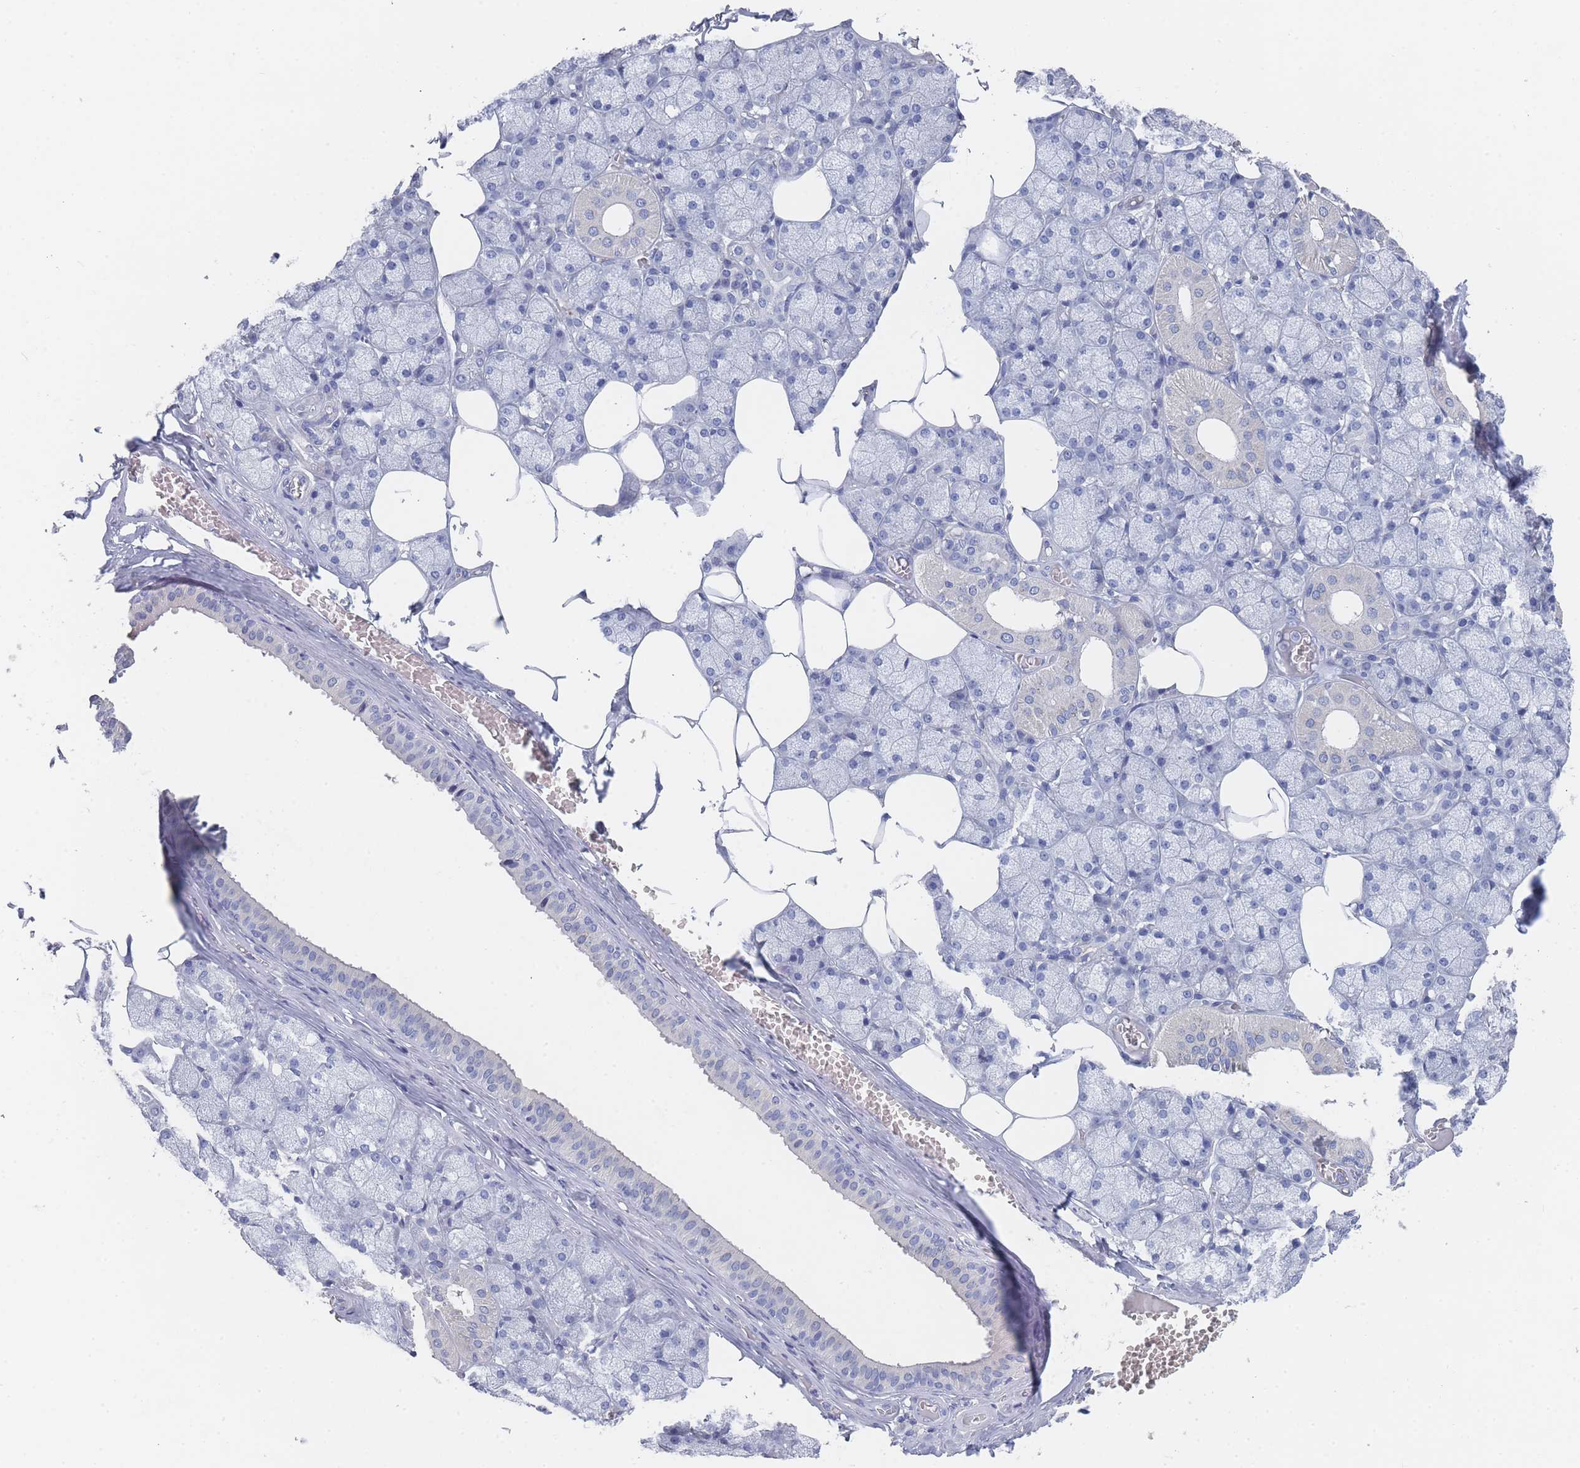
{"staining": {"intensity": "negative", "quantity": "none", "location": "none"}, "tissue": "salivary gland", "cell_type": "Glandular cells", "image_type": "normal", "snomed": [{"axis": "morphology", "description": "Normal tissue, NOS"}, {"axis": "topography", "description": "Salivary gland"}], "caption": "DAB (3,3'-diaminobenzidine) immunohistochemical staining of benign salivary gland shows no significant positivity in glandular cells. The staining is performed using DAB brown chromogen with nuclei counter-stained in using hematoxylin.", "gene": "ACAD11", "patient": {"sex": "male", "age": 62}}